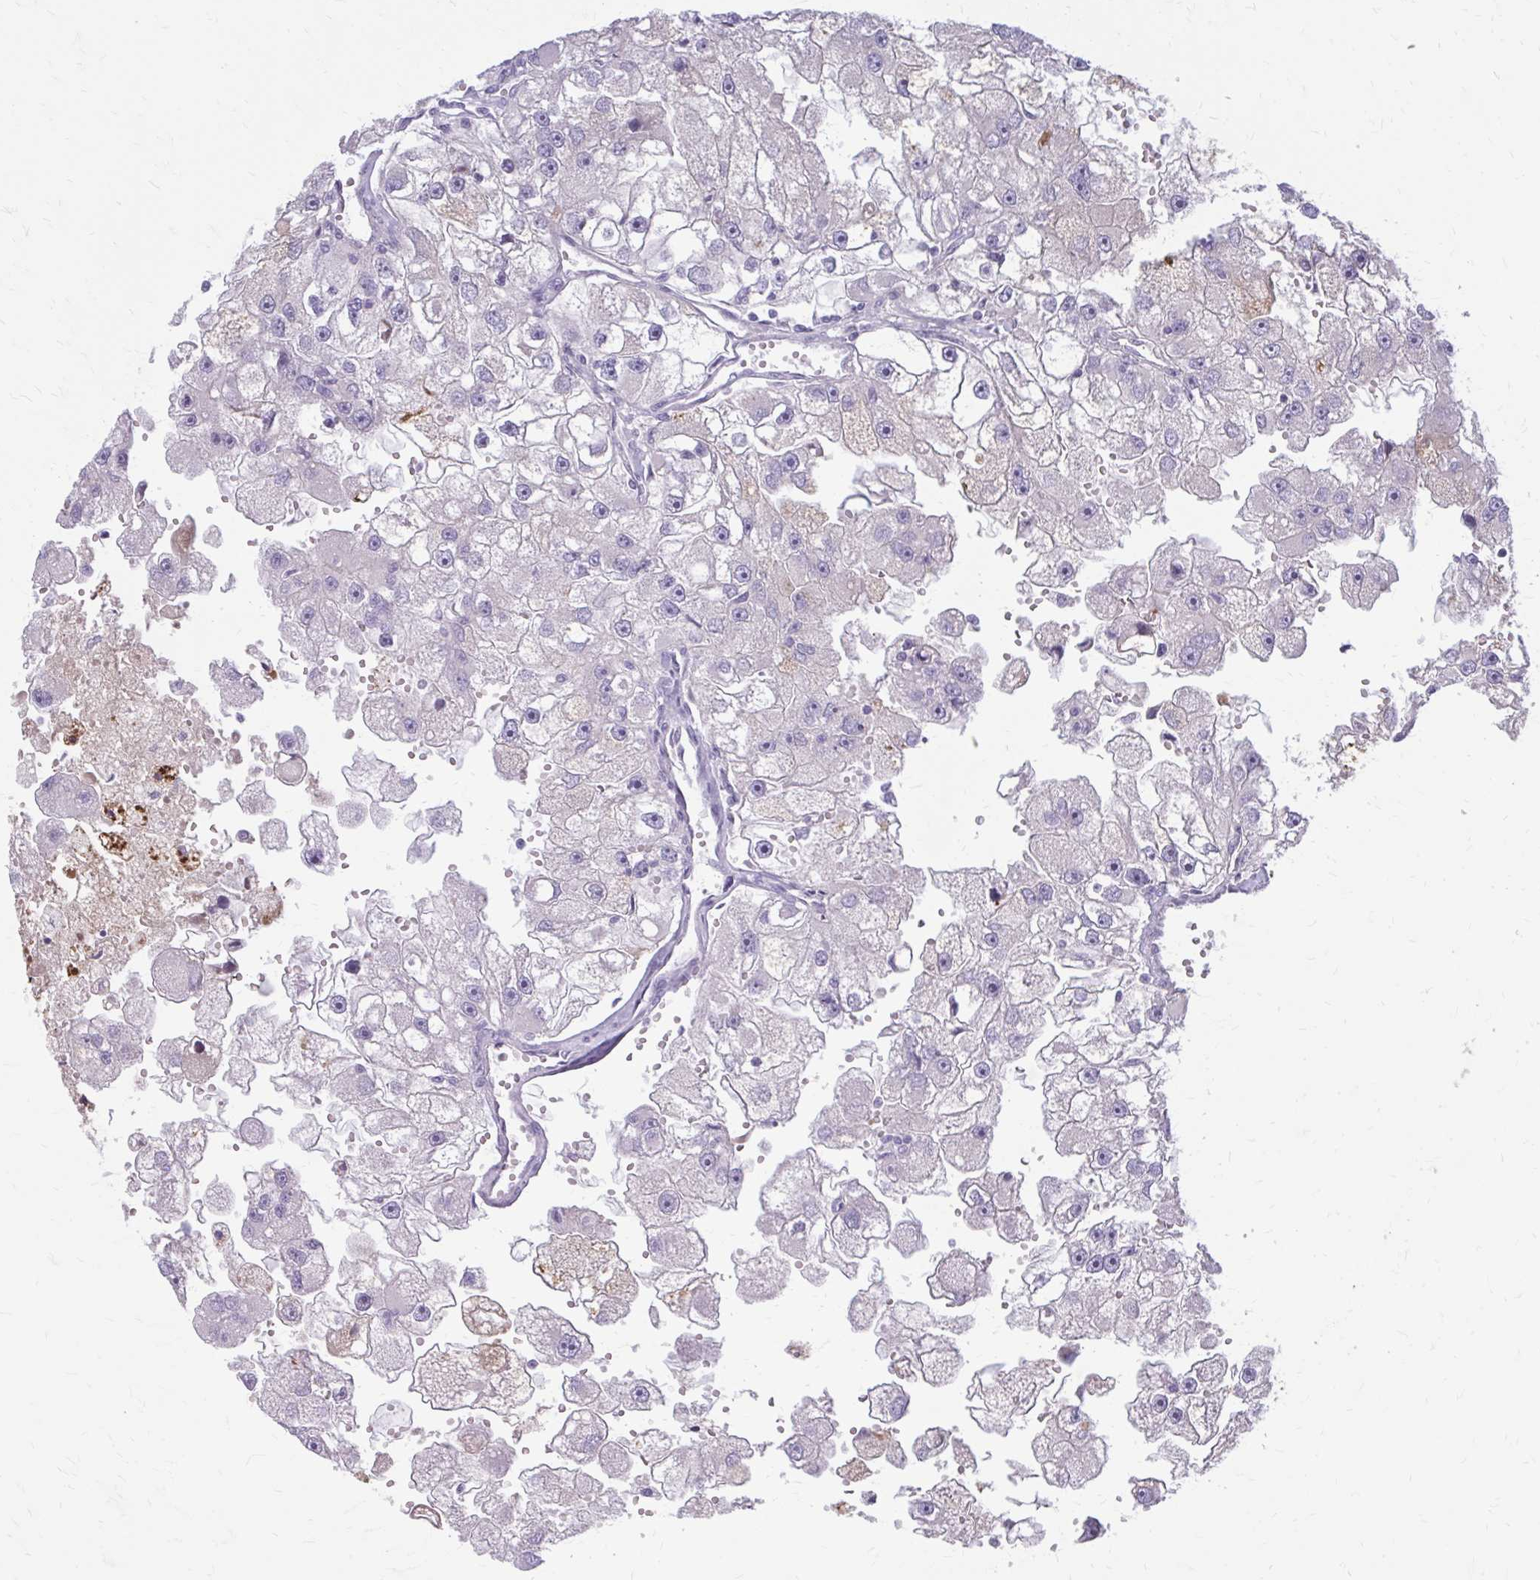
{"staining": {"intensity": "moderate", "quantity": "<25%", "location": "cytoplasmic/membranous"}, "tissue": "renal cancer", "cell_type": "Tumor cells", "image_type": "cancer", "snomed": [{"axis": "morphology", "description": "Adenocarcinoma, NOS"}, {"axis": "topography", "description": "Kidney"}], "caption": "Renal adenocarcinoma was stained to show a protein in brown. There is low levels of moderate cytoplasmic/membranous staining in about <25% of tumor cells.", "gene": "SERPIND1", "patient": {"sex": "male", "age": 63}}